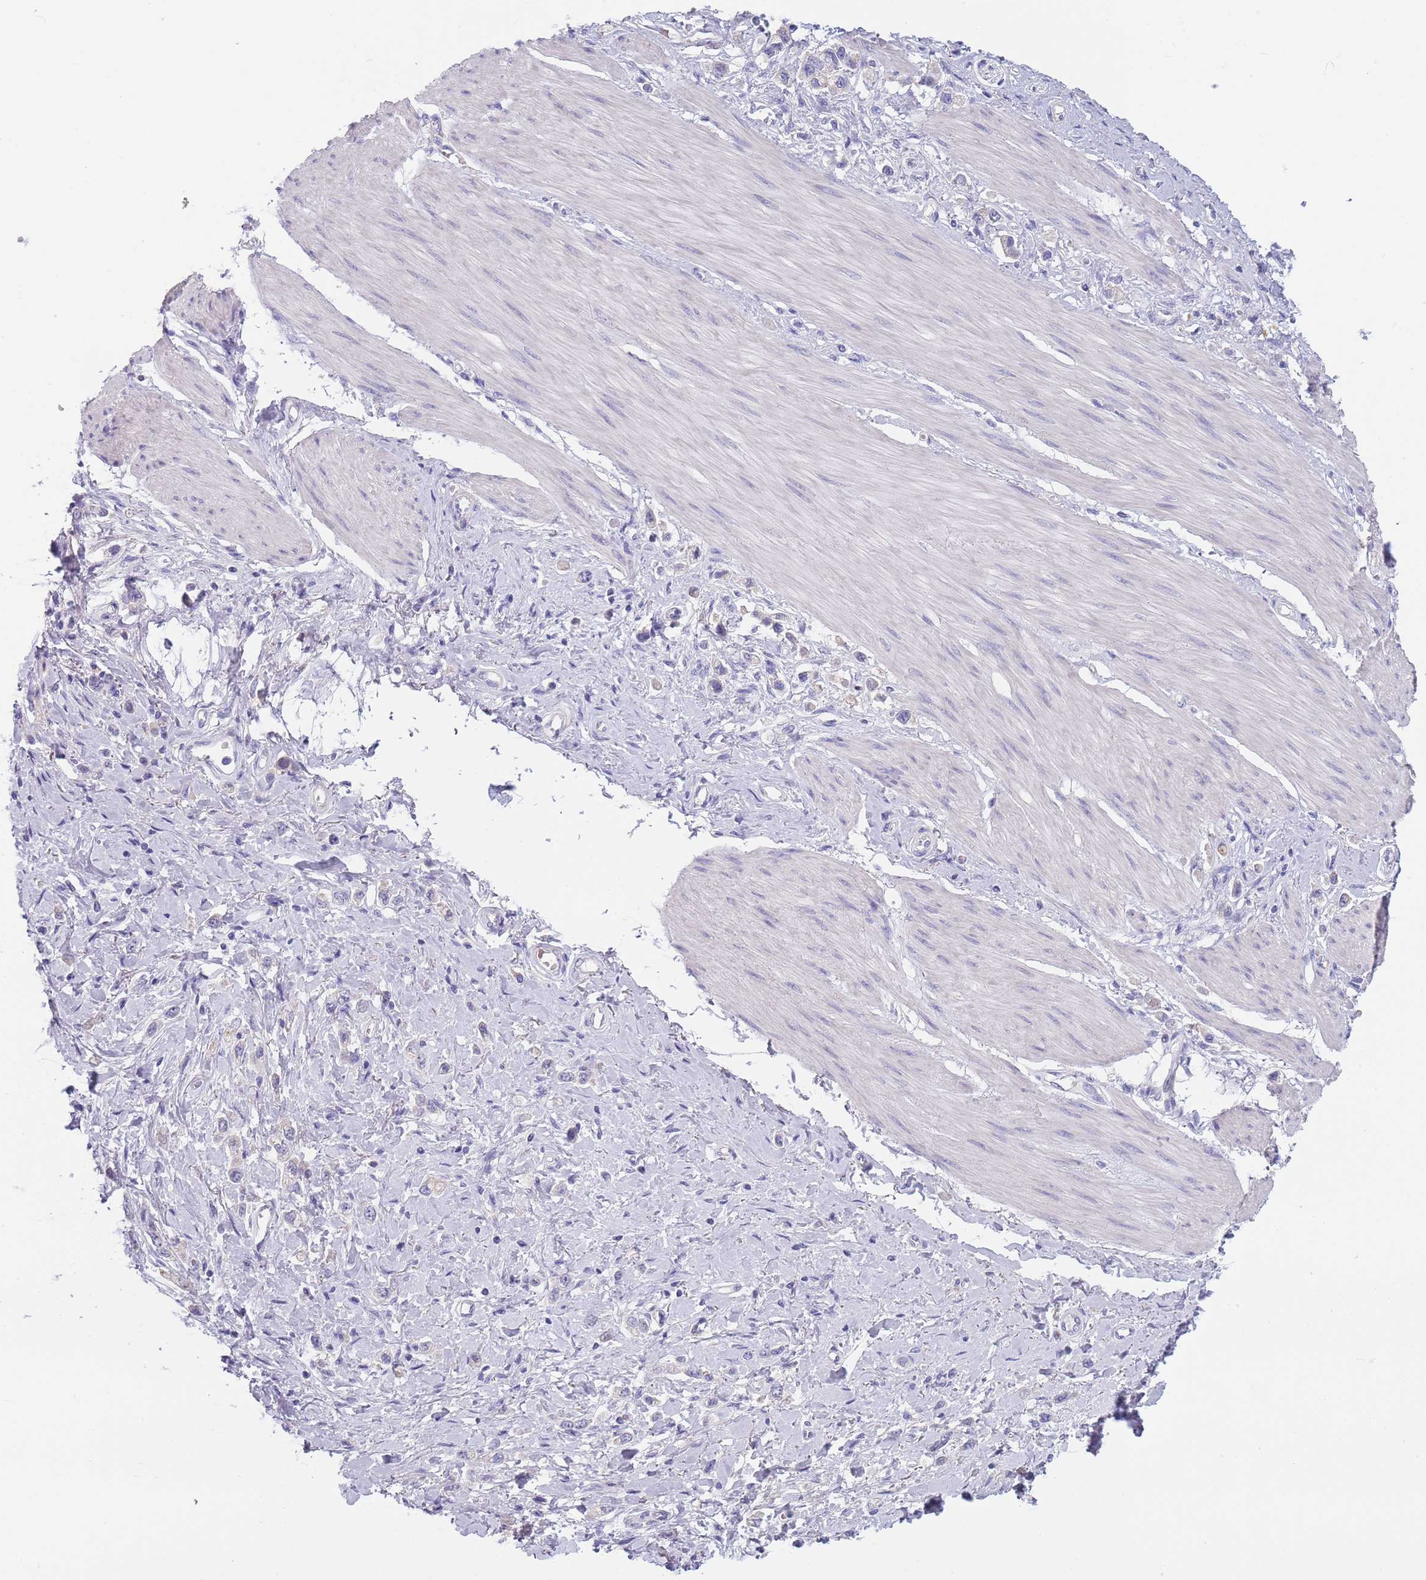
{"staining": {"intensity": "negative", "quantity": "none", "location": "none"}, "tissue": "stomach cancer", "cell_type": "Tumor cells", "image_type": "cancer", "snomed": [{"axis": "morphology", "description": "Adenocarcinoma, NOS"}, {"axis": "topography", "description": "Stomach"}], "caption": "Tumor cells show no significant protein expression in adenocarcinoma (stomach).", "gene": "MAN1C1", "patient": {"sex": "female", "age": 65}}